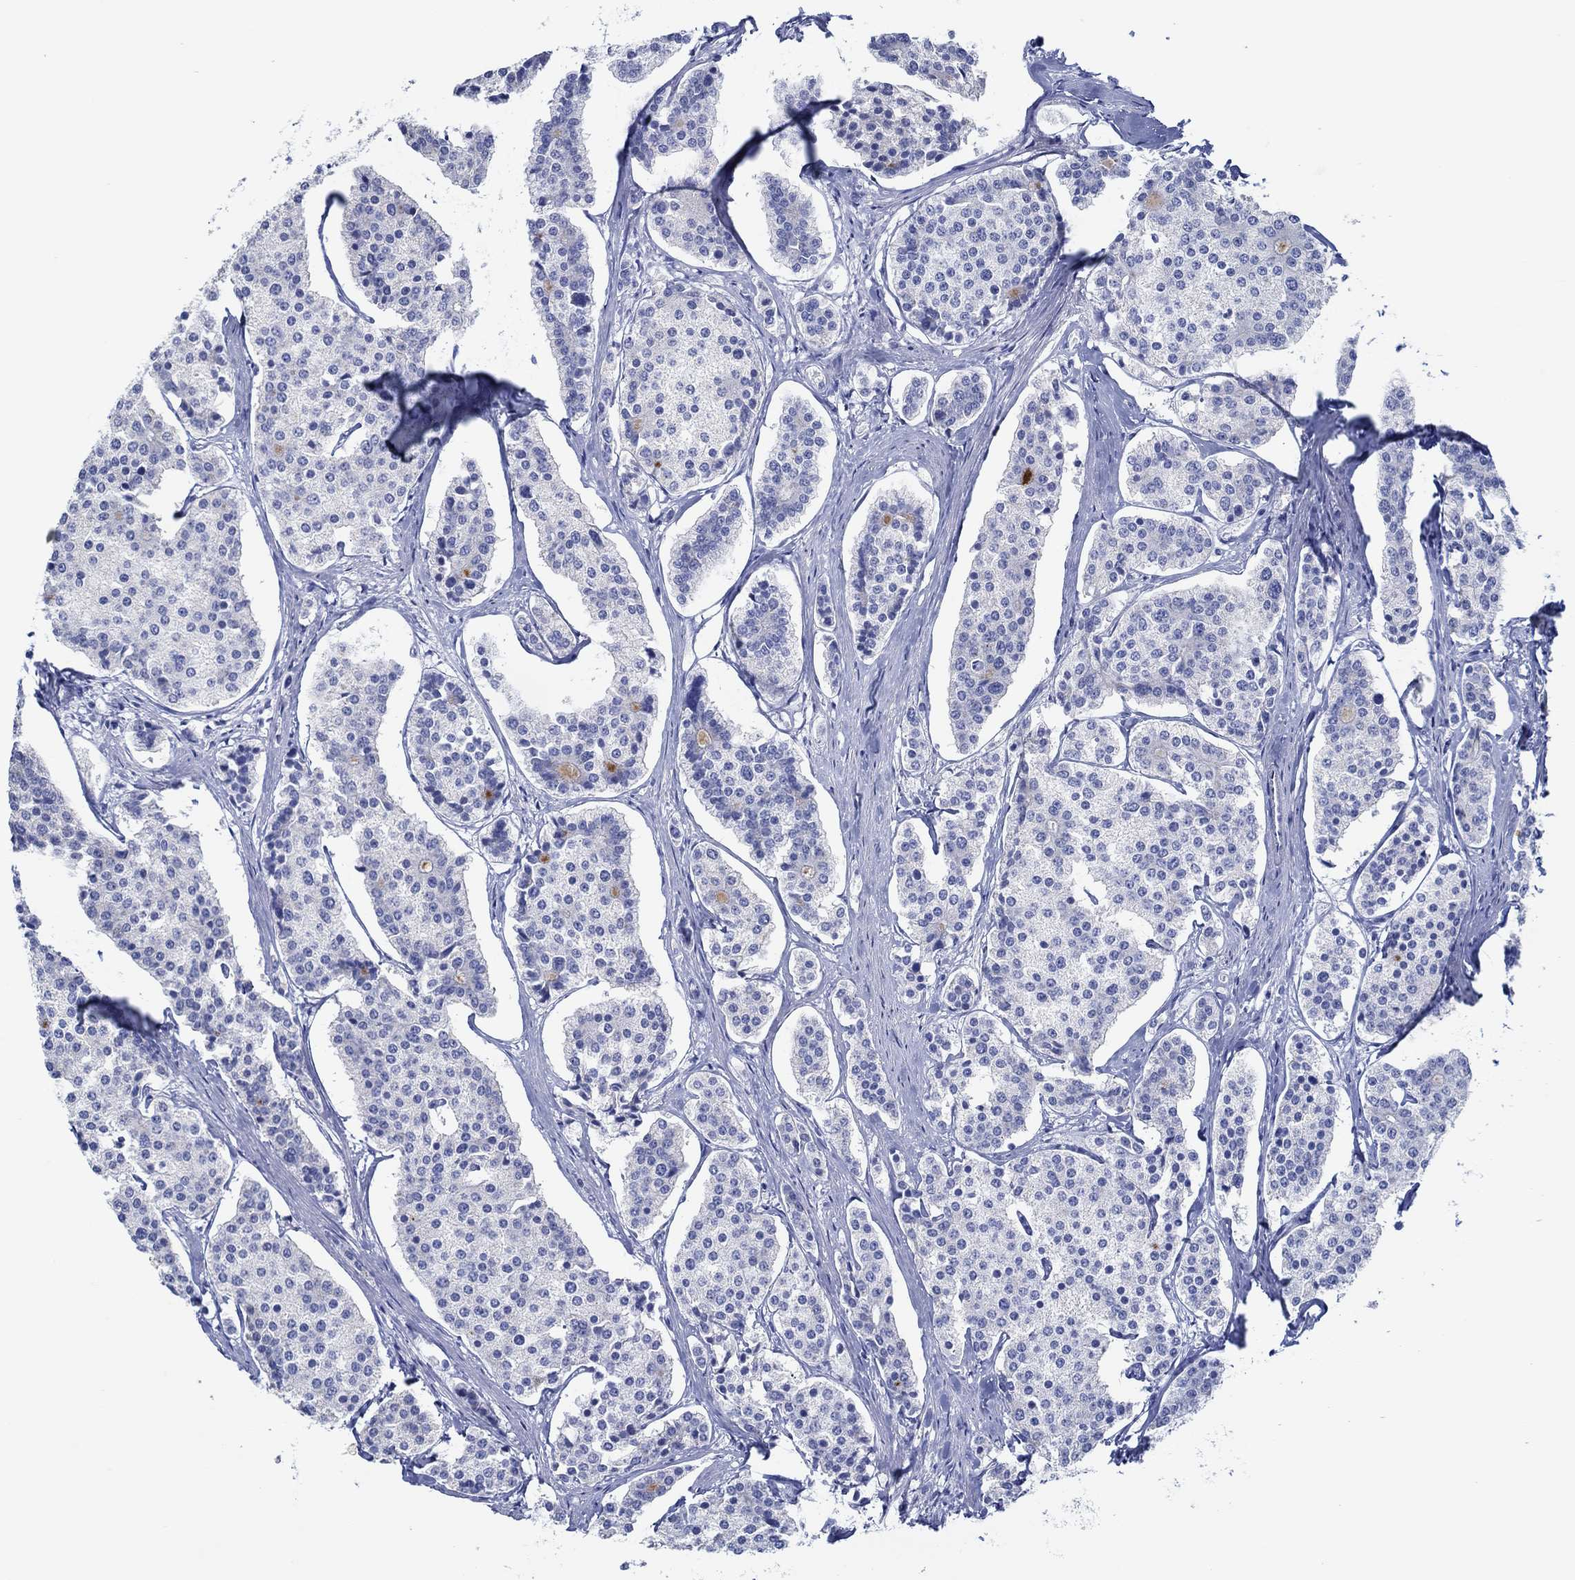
{"staining": {"intensity": "negative", "quantity": "none", "location": "none"}, "tissue": "carcinoid", "cell_type": "Tumor cells", "image_type": "cancer", "snomed": [{"axis": "morphology", "description": "Carcinoid, malignant, NOS"}, {"axis": "topography", "description": "Small intestine"}], "caption": "Carcinoid was stained to show a protein in brown. There is no significant expression in tumor cells.", "gene": "IGFBP6", "patient": {"sex": "female", "age": 65}}